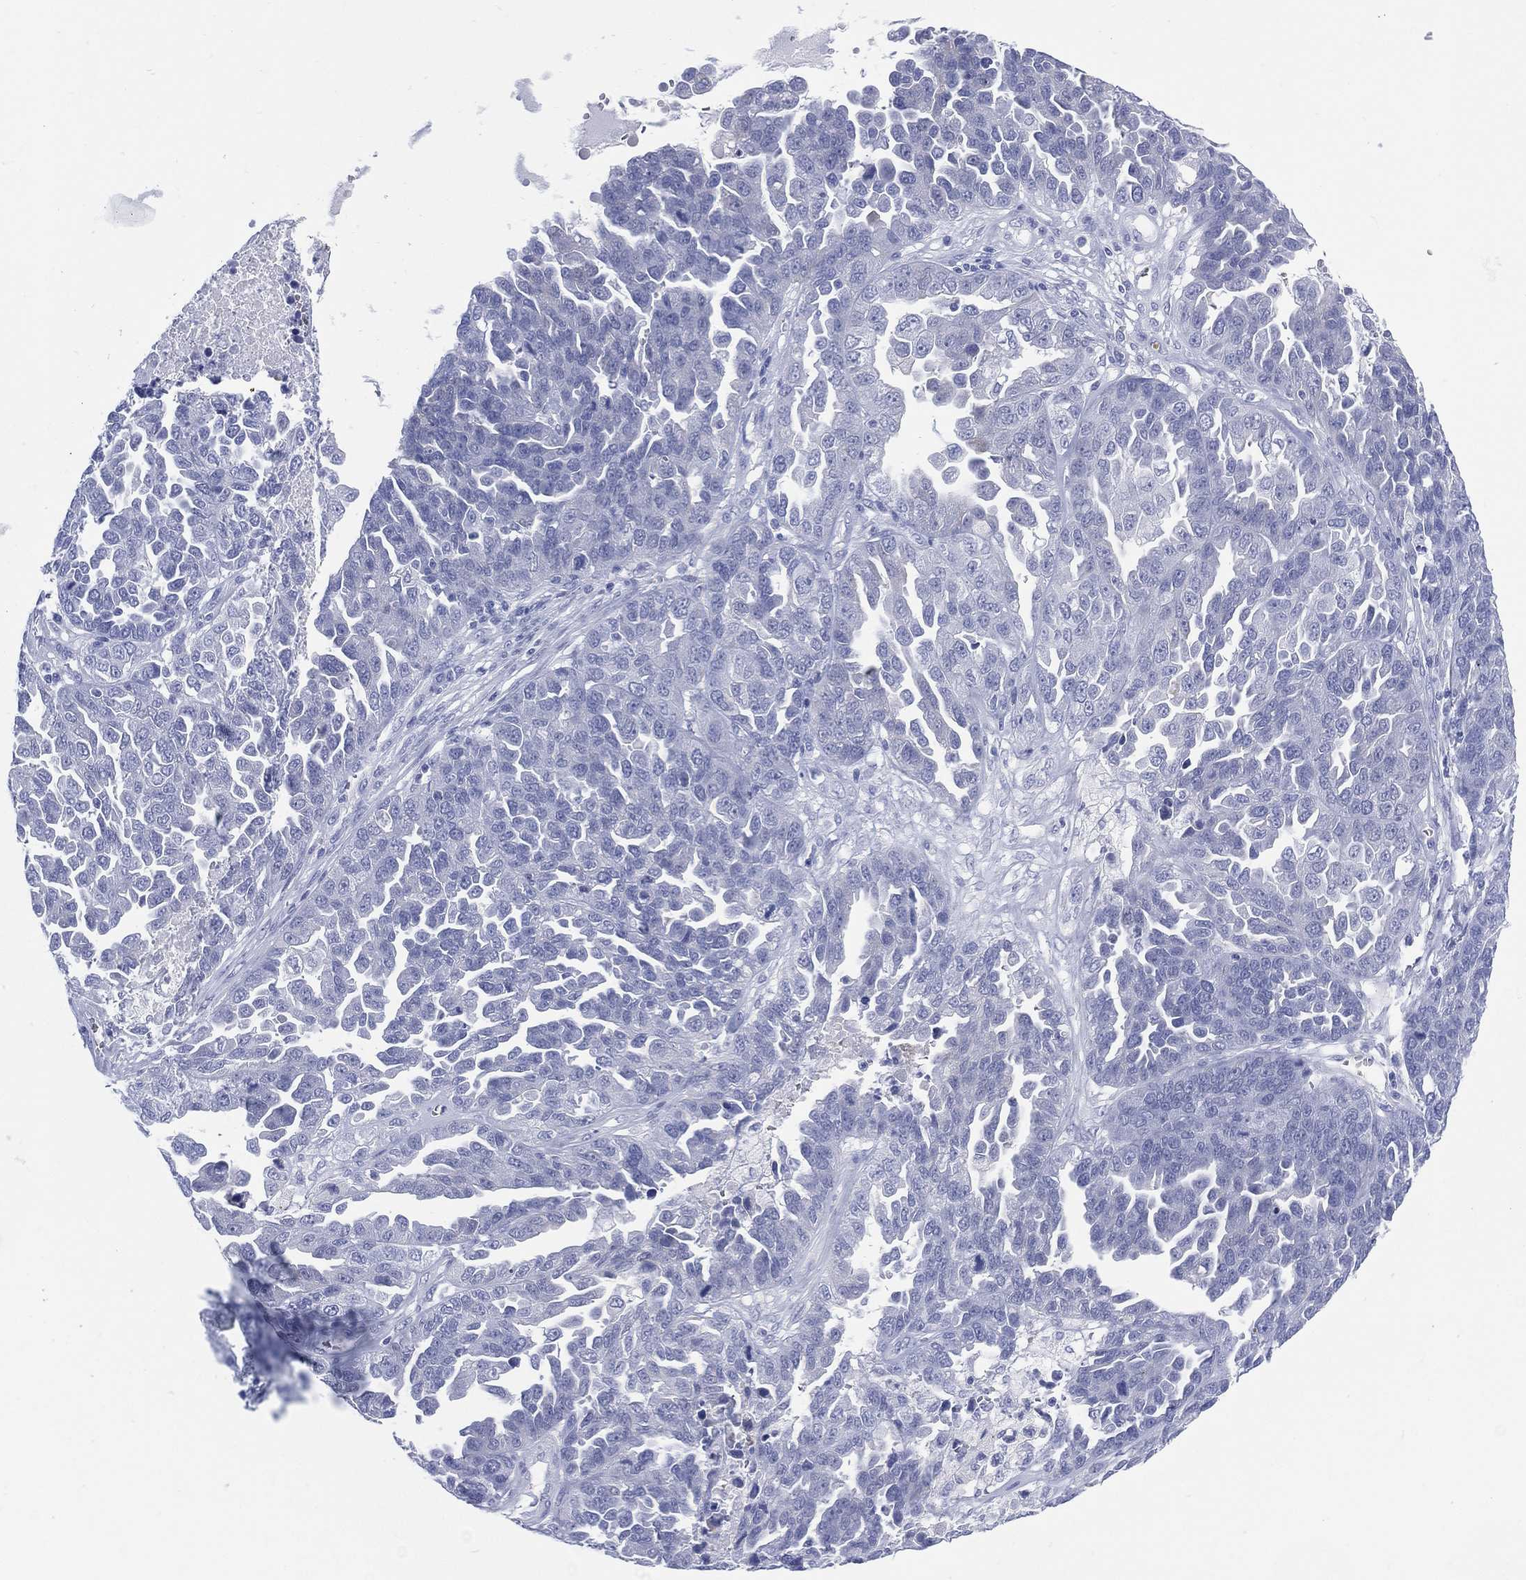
{"staining": {"intensity": "negative", "quantity": "none", "location": "none"}, "tissue": "ovarian cancer", "cell_type": "Tumor cells", "image_type": "cancer", "snomed": [{"axis": "morphology", "description": "Cystadenocarcinoma, serous, NOS"}, {"axis": "topography", "description": "Ovary"}], "caption": "Tumor cells show no significant expression in ovarian cancer (serous cystadenocarcinoma).", "gene": "LRRD1", "patient": {"sex": "female", "age": 87}}